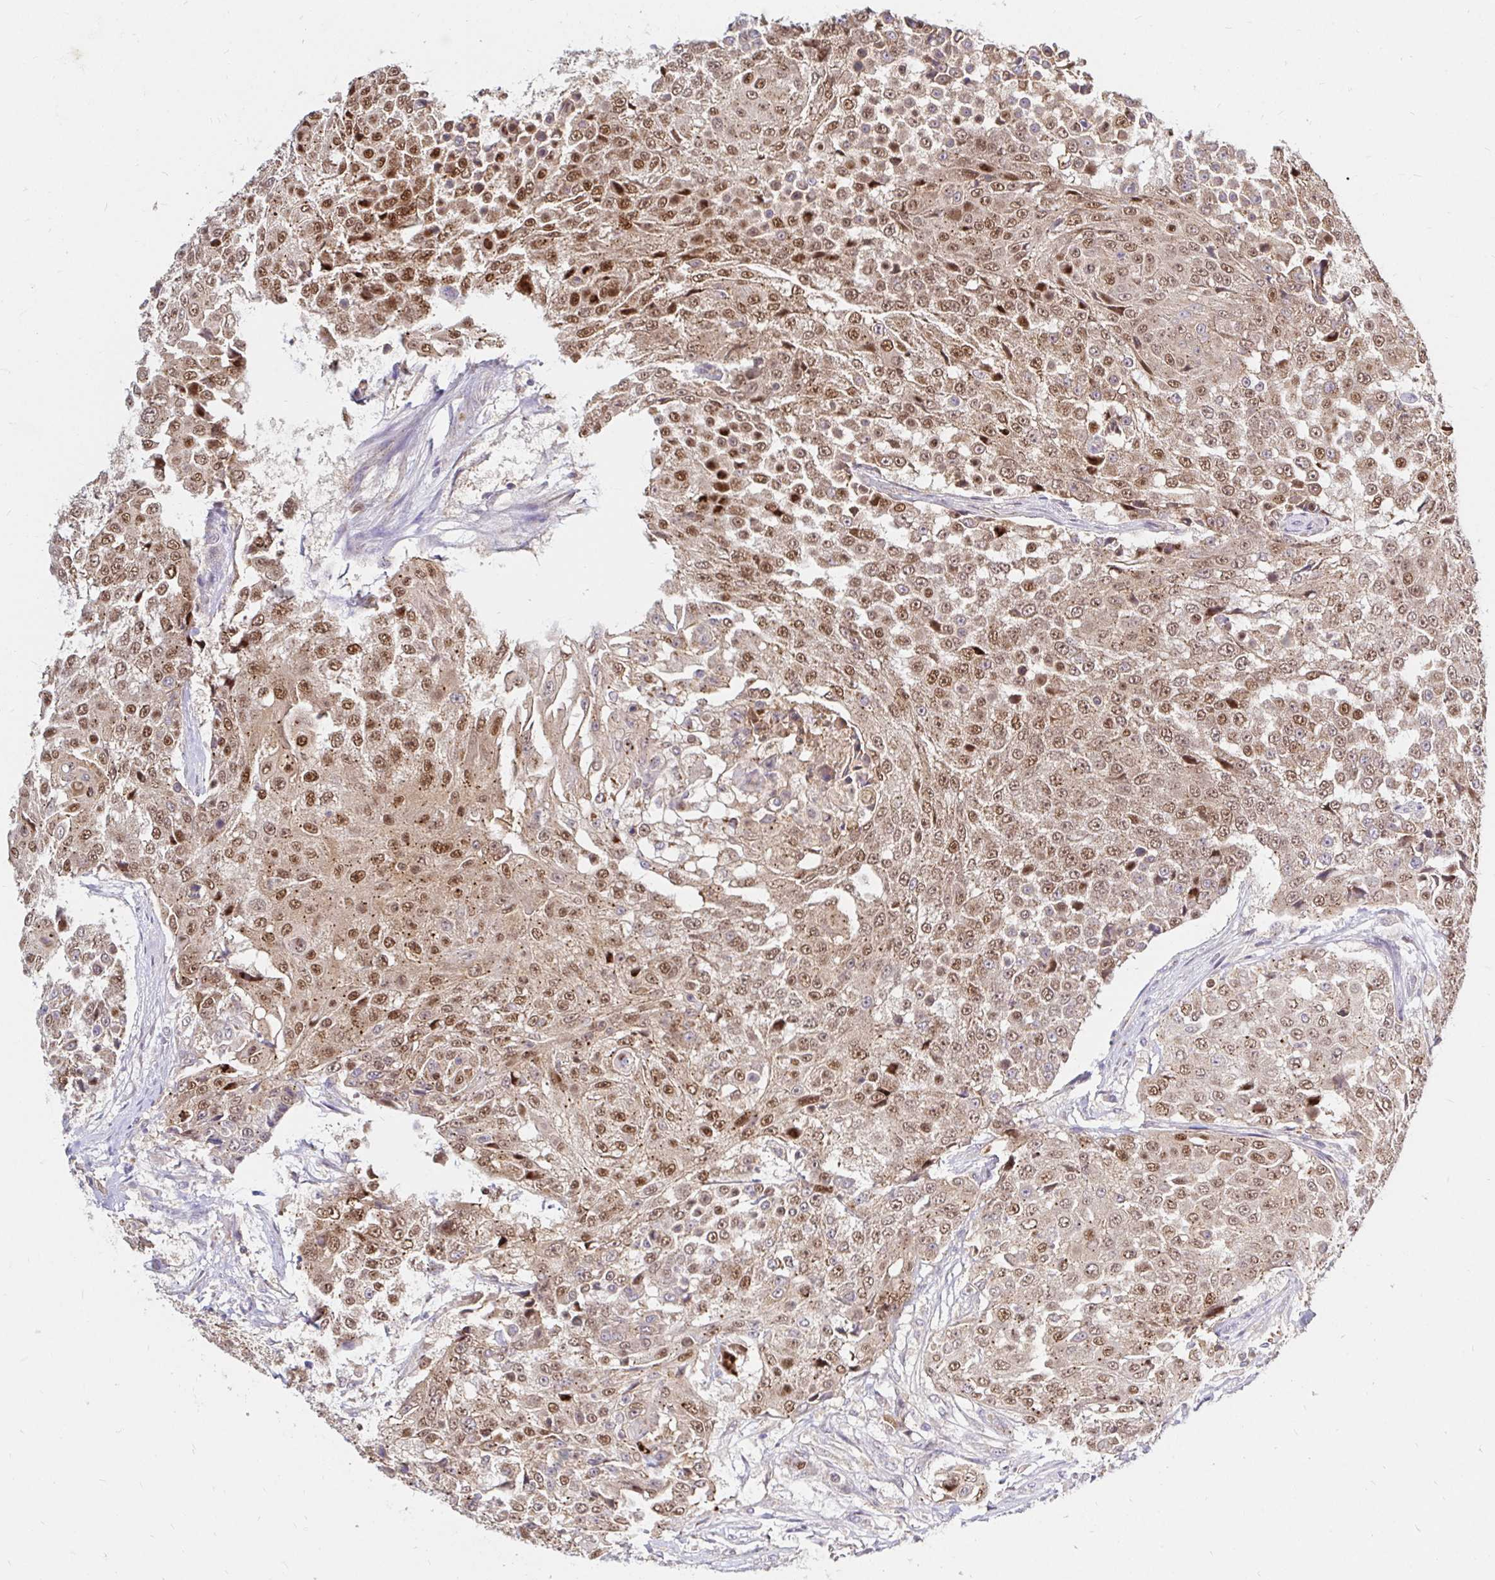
{"staining": {"intensity": "moderate", "quantity": ">75%", "location": "cytoplasmic/membranous,nuclear"}, "tissue": "urothelial cancer", "cell_type": "Tumor cells", "image_type": "cancer", "snomed": [{"axis": "morphology", "description": "Urothelial carcinoma, High grade"}, {"axis": "topography", "description": "Urinary bladder"}], "caption": "Protein expression analysis of high-grade urothelial carcinoma exhibits moderate cytoplasmic/membranous and nuclear positivity in about >75% of tumor cells.", "gene": "ARHGEF37", "patient": {"sex": "female", "age": 63}}